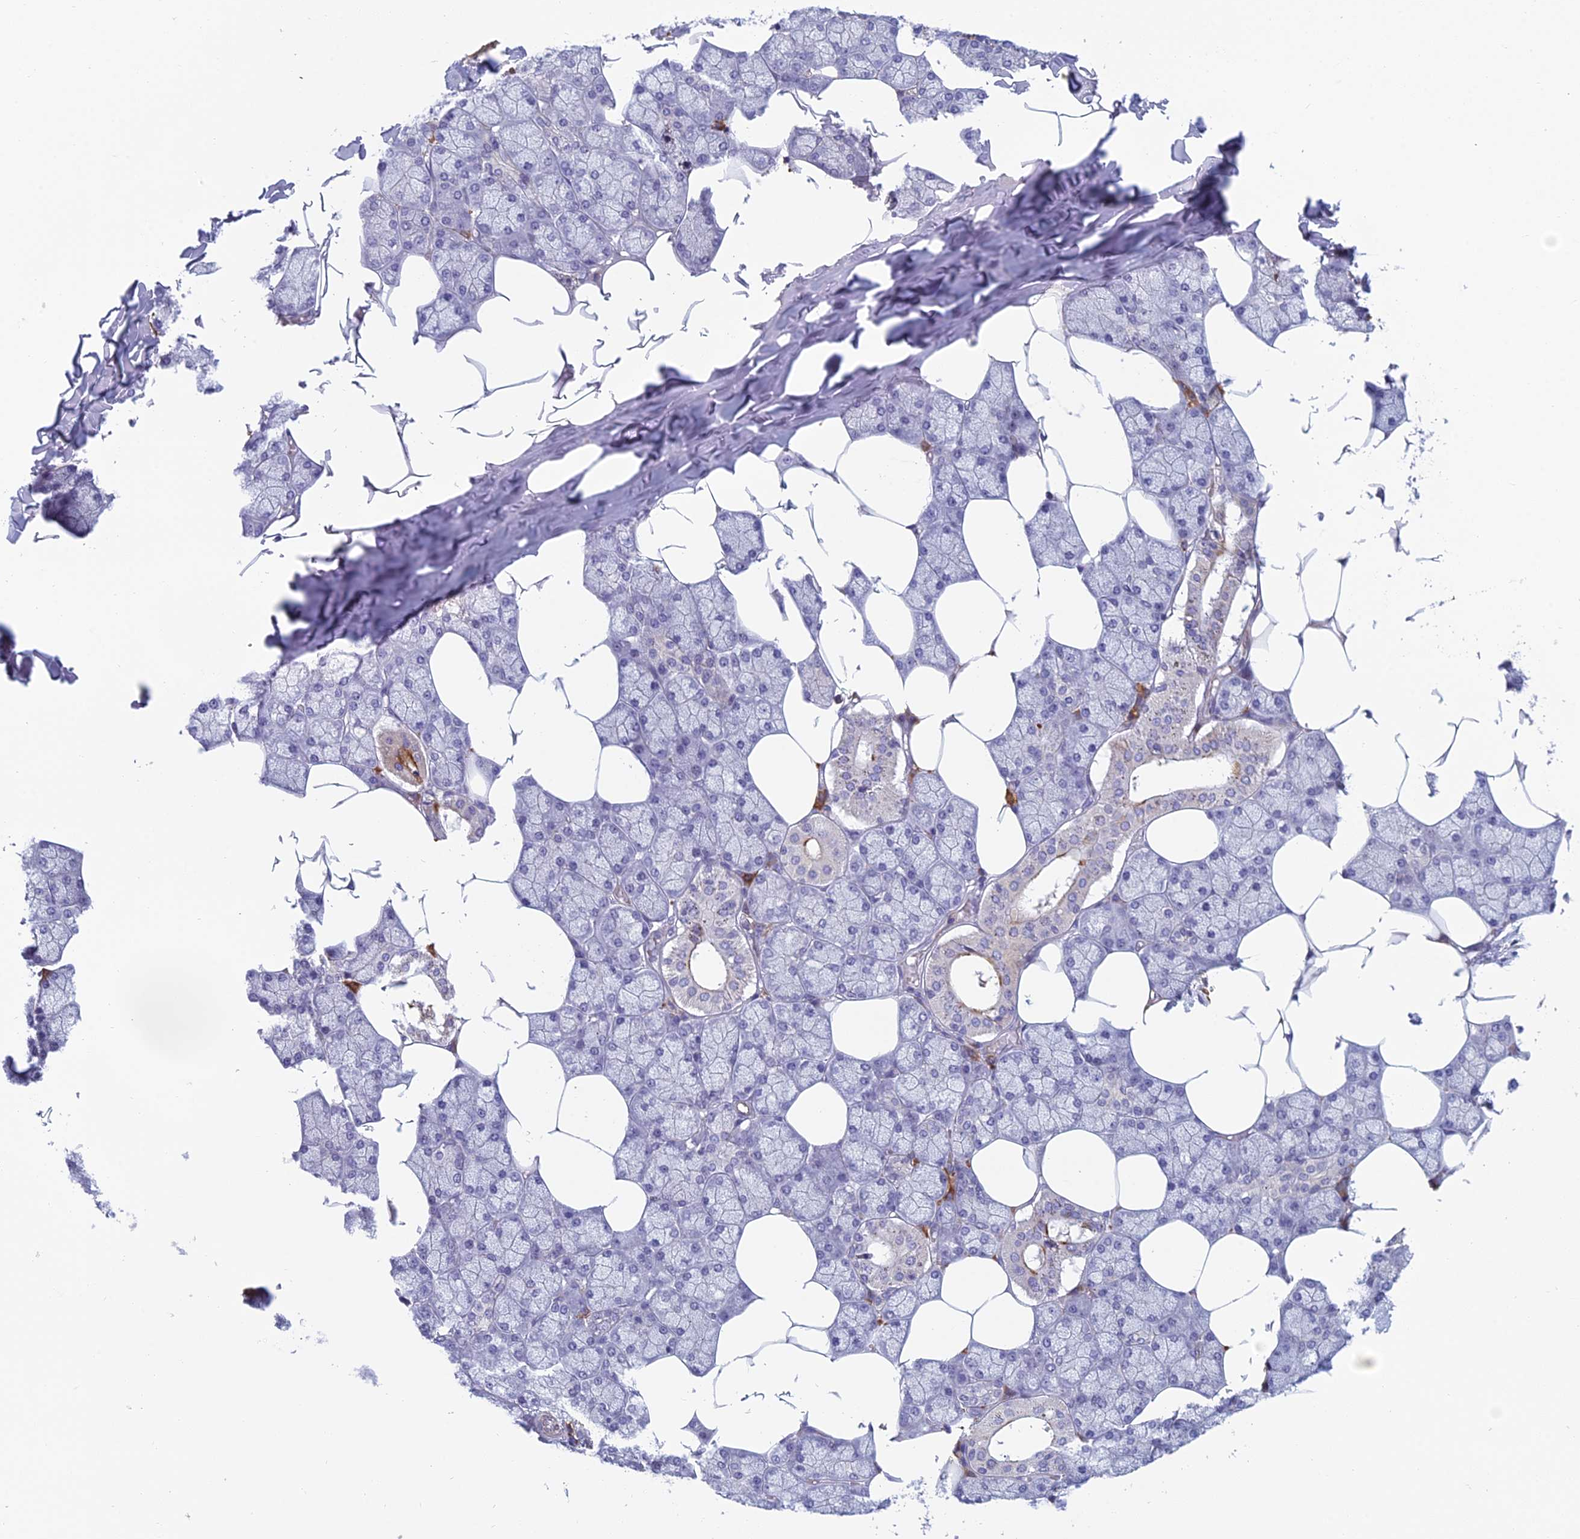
{"staining": {"intensity": "weak", "quantity": "25%-75%", "location": "cytoplasmic/membranous,nuclear"}, "tissue": "salivary gland", "cell_type": "Glandular cells", "image_type": "normal", "snomed": [{"axis": "morphology", "description": "Normal tissue, NOS"}, {"axis": "topography", "description": "Salivary gland"}], "caption": "High-magnification brightfield microscopy of normal salivary gland stained with DAB (3,3'-diaminobenzidine) (brown) and counterstained with hematoxylin (blue). glandular cells exhibit weak cytoplasmic/membranous,nuclear positivity is seen in about25%-75% of cells.", "gene": "NOC2L", "patient": {"sex": "male", "age": 62}}